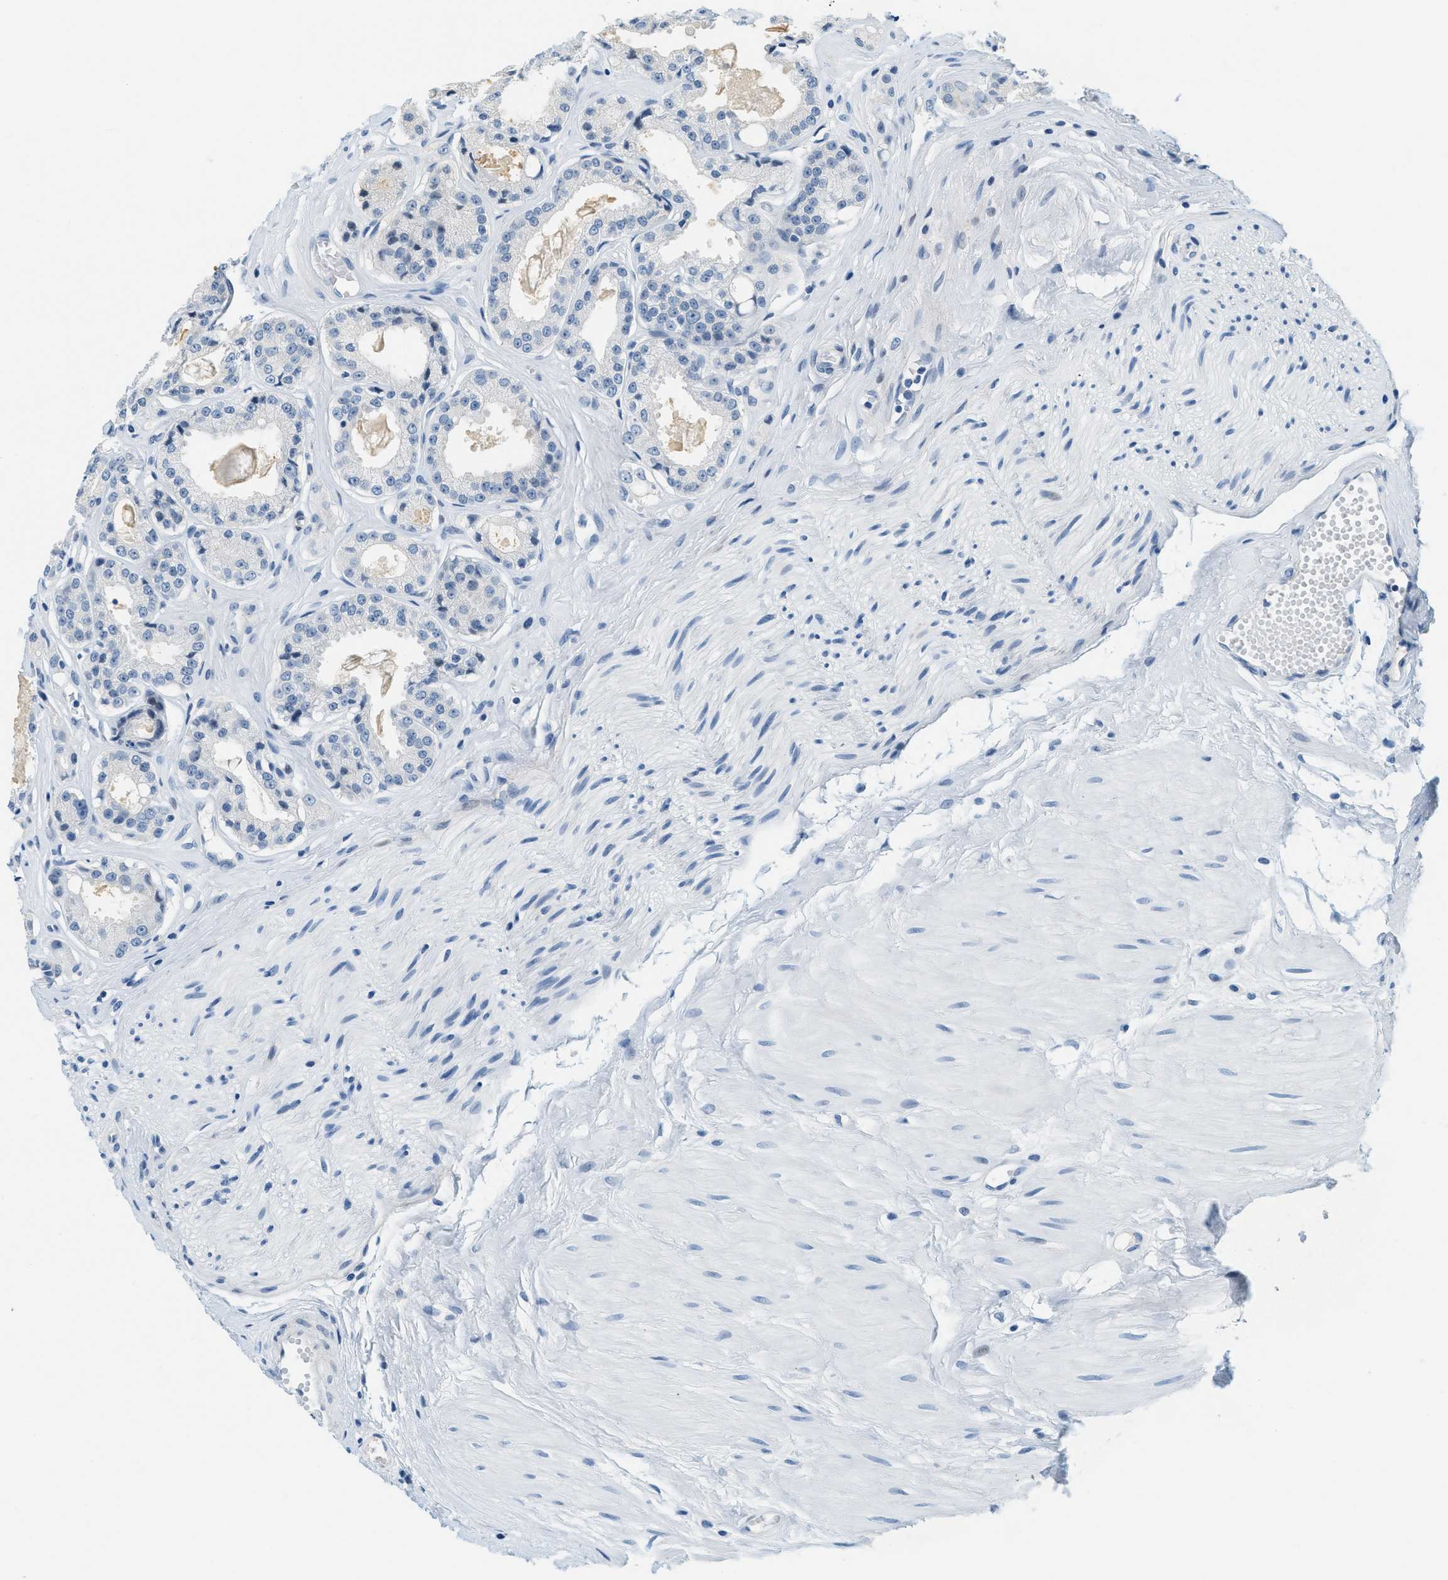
{"staining": {"intensity": "negative", "quantity": "none", "location": "none"}, "tissue": "prostate cancer", "cell_type": "Tumor cells", "image_type": "cancer", "snomed": [{"axis": "morphology", "description": "Adenocarcinoma, Low grade"}, {"axis": "topography", "description": "Prostate"}], "caption": "Immunohistochemical staining of prostate low-grade adenocarcinoma exhibits no significant staining in tumor cells. (Brightfield microscopy of DAB IHC at high magnification).", "gene": "CYP4X1", "patient": {"sex": "male", "age": 57}}